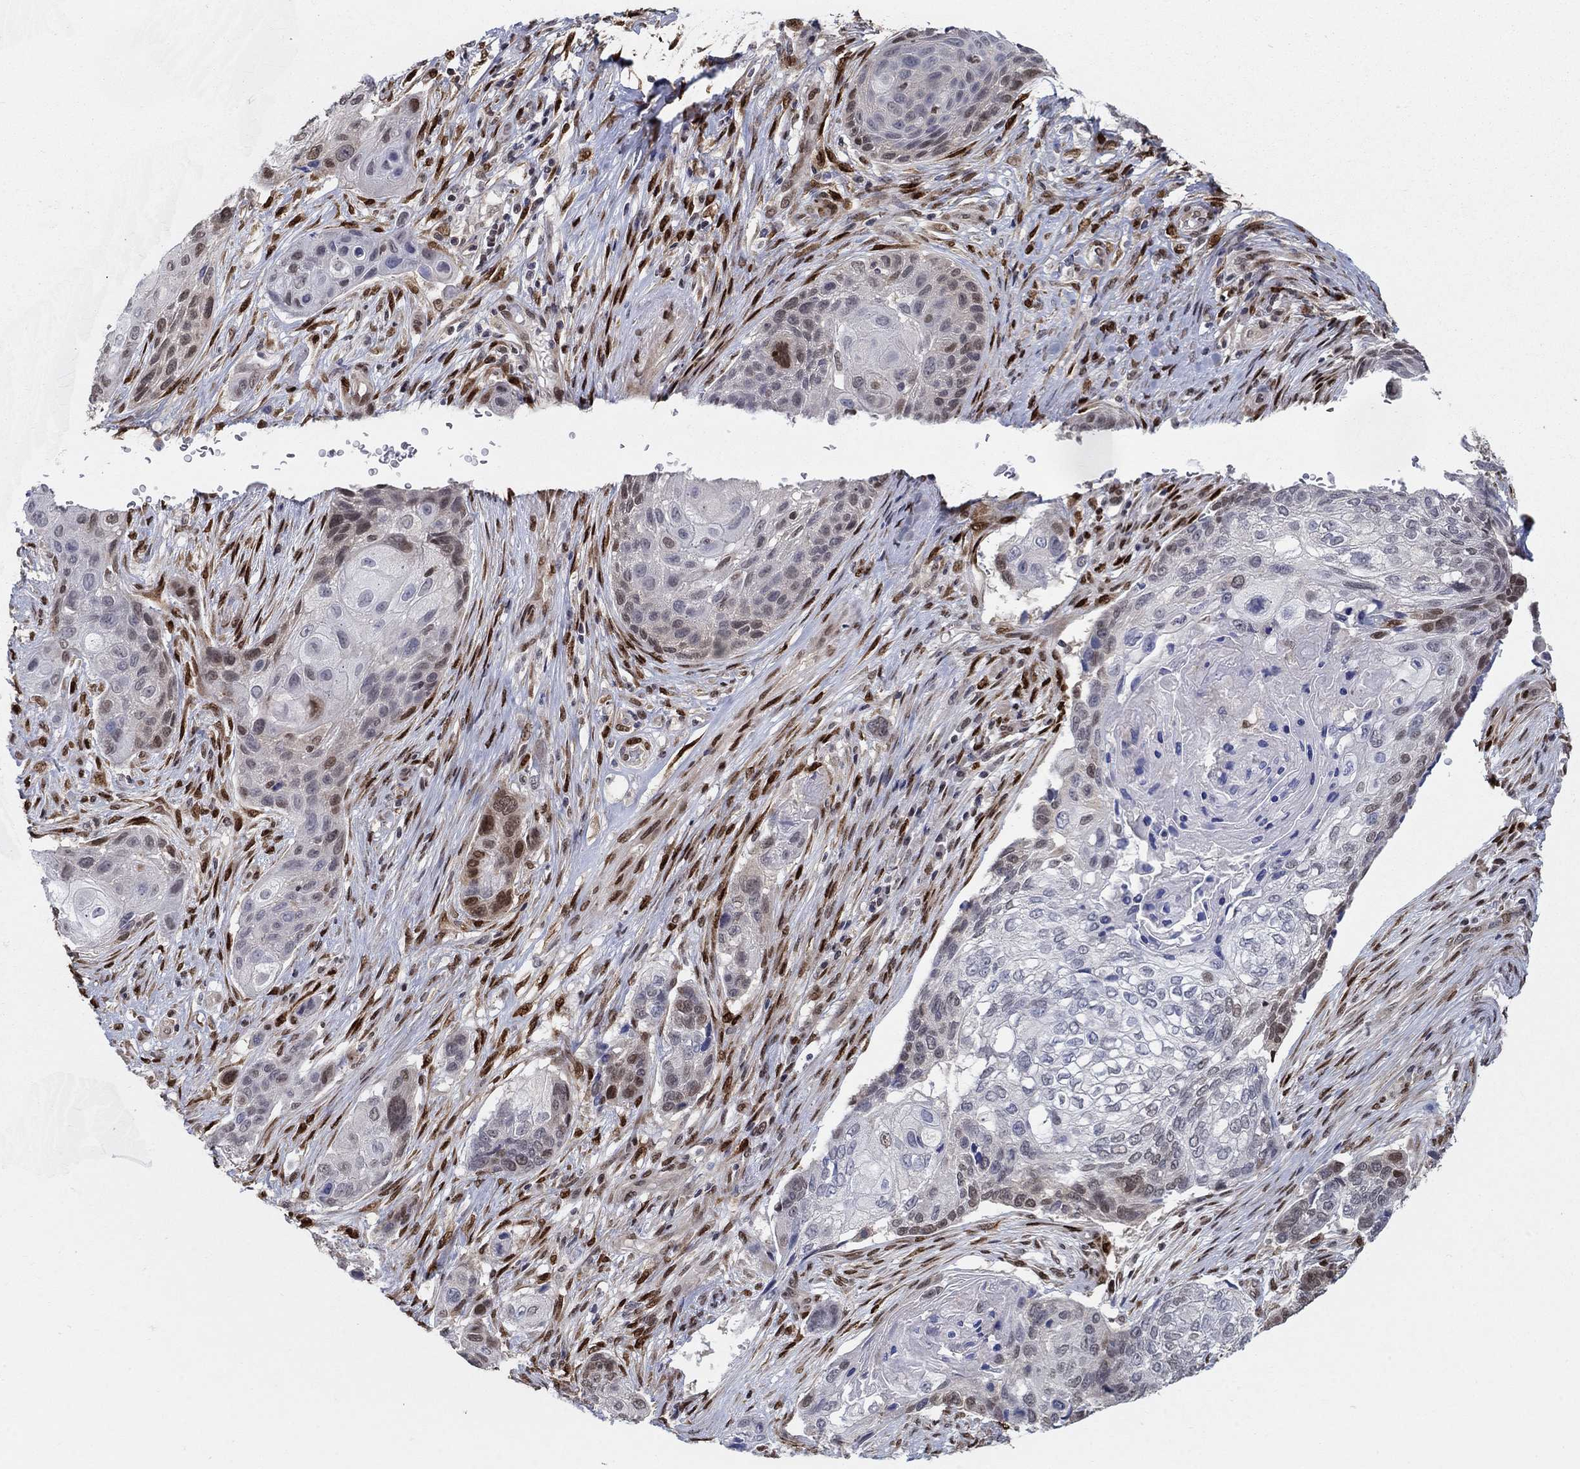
{"staining": {"intensity": "negative", "quantity": "none", "location": "none"}, "tissue": "lung cancer", "cell_type": "Tumor cells", "image_type": "cancer", "snomed": [{"axis": "morphology", "description": "Normal tissue, NOS"}, {"axis": "morphology", "description": "Squamous cell carcinoma, NOS"}, {"axis": "topography", "description": "Bronchus"}, {"axis": "topography", "description": "Lung"}], "caption": "High power microscopy photomicrograph of an IHC photomicrograph of lung cancer, revealing no significant expression in tumor cells. Brightfield microscopy of IHC stained with DAB (brown) and hematoxylin (blue), captured at high magnification.", "gene": "CENPE", "patient": {"sex": "male", "age": 69}}